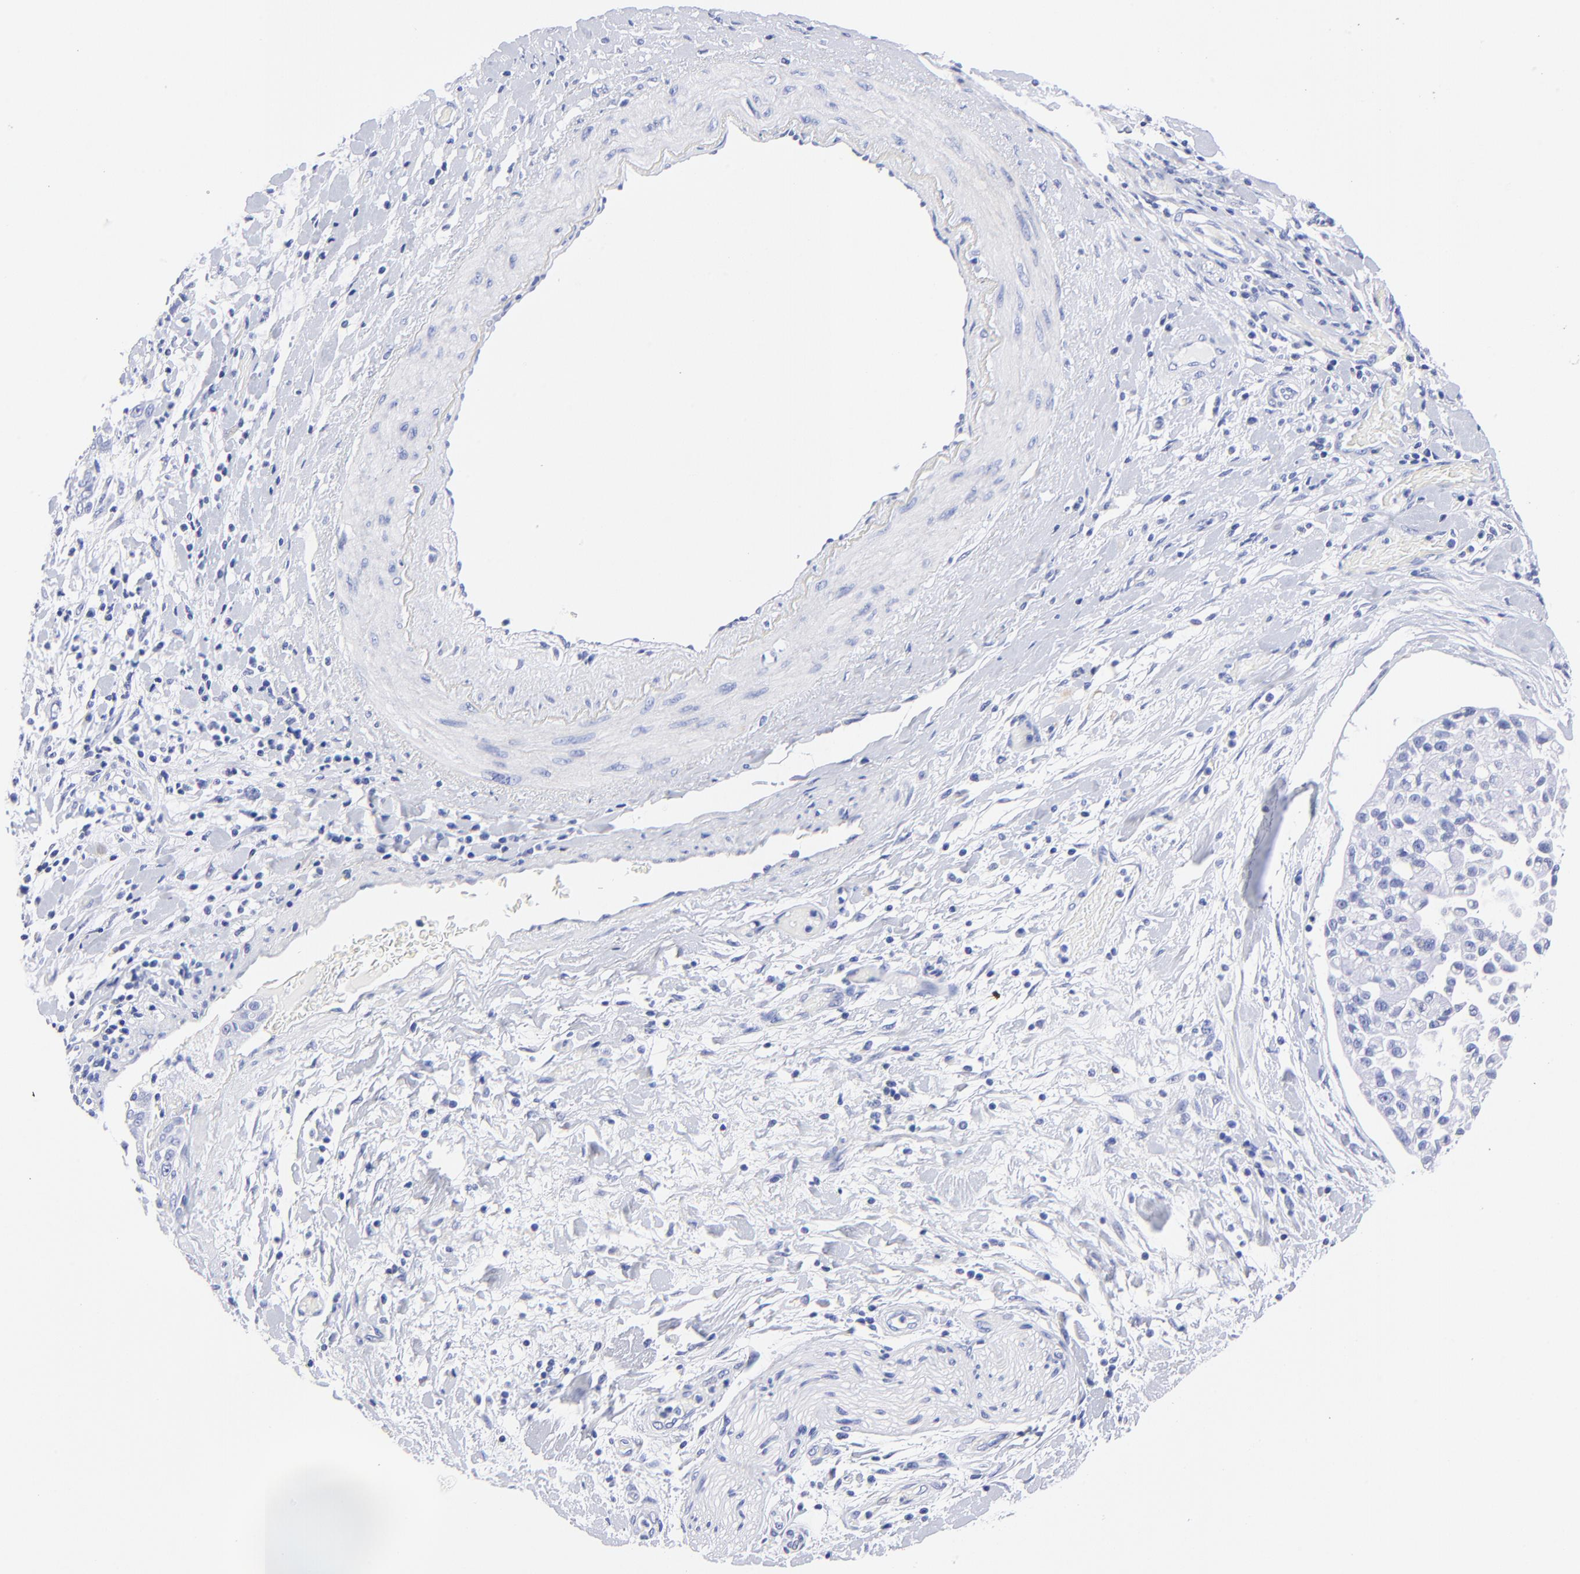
{"staining": {"intensity": "negative", "quantity": "none", "location": "none"}, "tissue": "pancreatic cancer", "cell_type": "Tumor cells", "image_type": "cancer", "snomed": [{"axis": "morphology", "description": "Adenocarcinoma, NOS"}, {"axis": "topography", "description": "Pancreas"}], "caption": "There is no significant positivity in tumor cells of pancreatic cancer. The staining is performed using DAB brown chromogen with nuclei counter-stained in using hematoxylin.", "gene": "HORMAD2", "patient": {"sex": "female", "age": 52}}